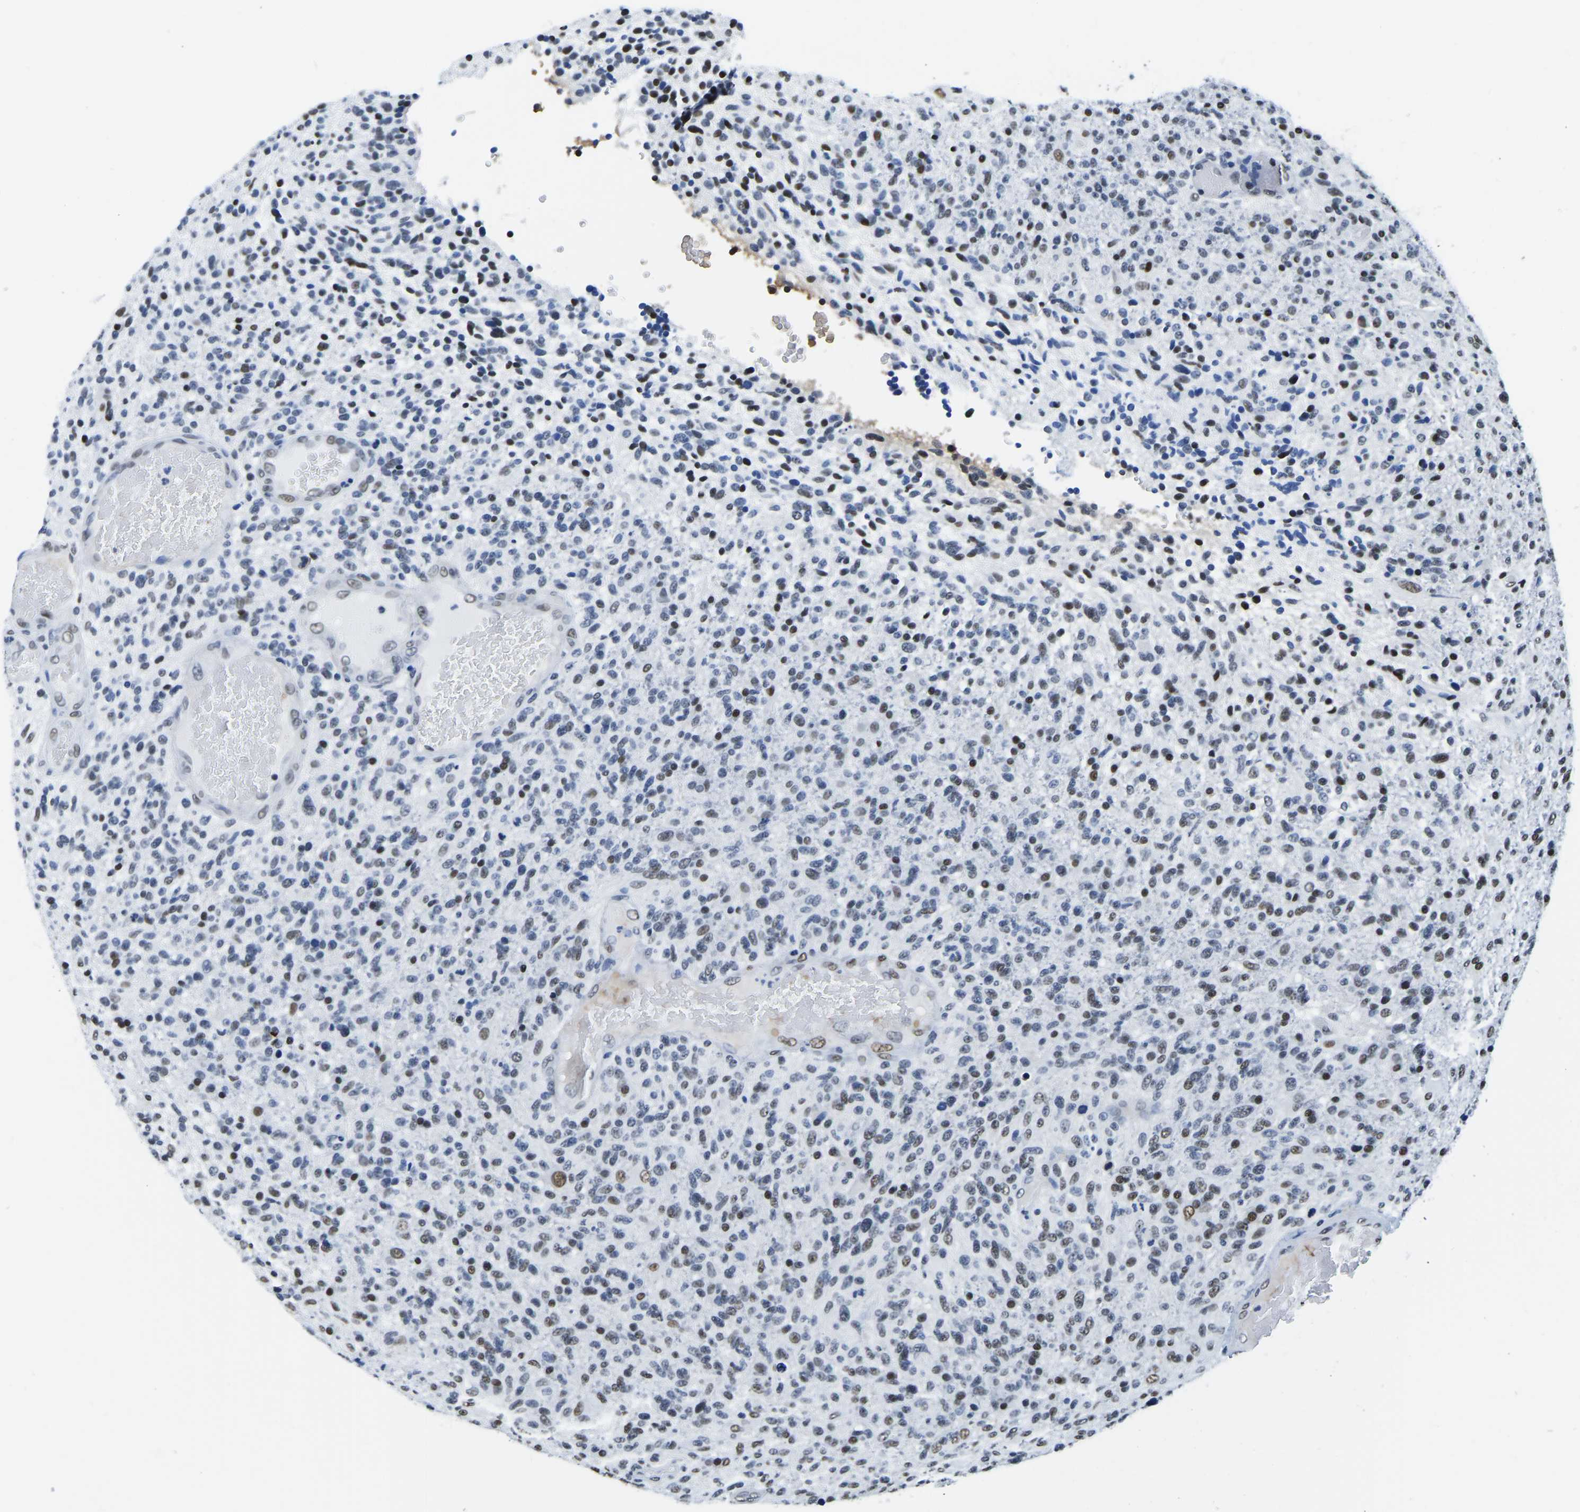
{"staining": {"intensity": "moderate", "quantity": "<25%", "location": "nuclear"}, "tissue": "glioma", "cell_type": "Tumor cells", "image_type": "cancer", "snomed": [{"axis": "morphology", "description": "Glioma, malignant, High grade"}, {"axis": "topography", "description": "Brain"}], "caption": "Glioma stained with a protein marker exhibits moderate staining in tumor cells.", "gene": "UBA1", "patient": {"sex": "male", "age": 72}}